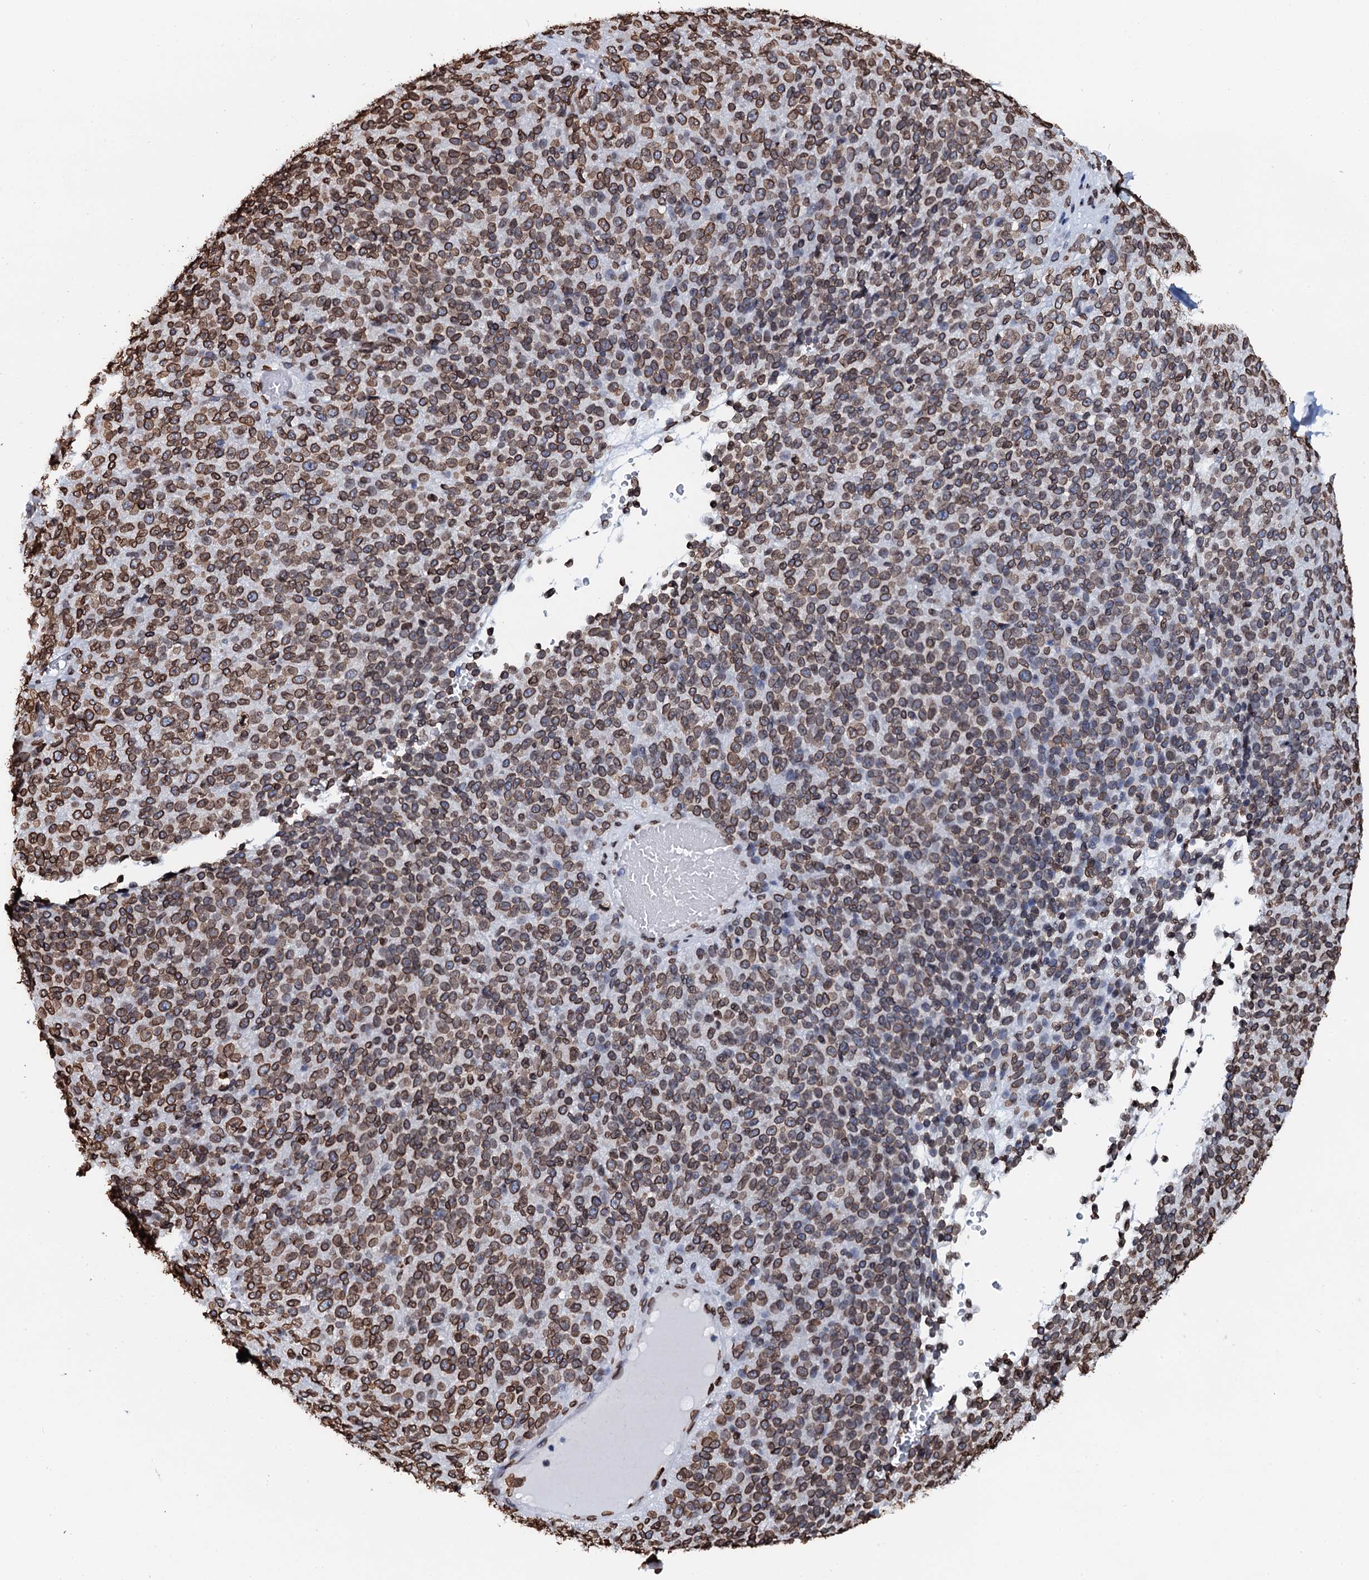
{"staining": {"intensity": "moderate", "quantity": ">75%", "location": "cytoplasmic/membranous,nuclear"}, "tissue": "melanoma", "cell_type": "Tumor cells", "image_type": "cancer", "snomed": [{"axis": "morphology", "description": "Malignant melanoma, Metastatic site"}, {"axis": "topography", "description": "Brain"}], "caption": "Human melanoma stained for a protein (brown) exhibits moderate cytoplasmic/membranous and nuclear positive staining in about >75% of tumor cells.", "gene": "KATNAL2", "patient": {"sex": "female", "age": 56}}